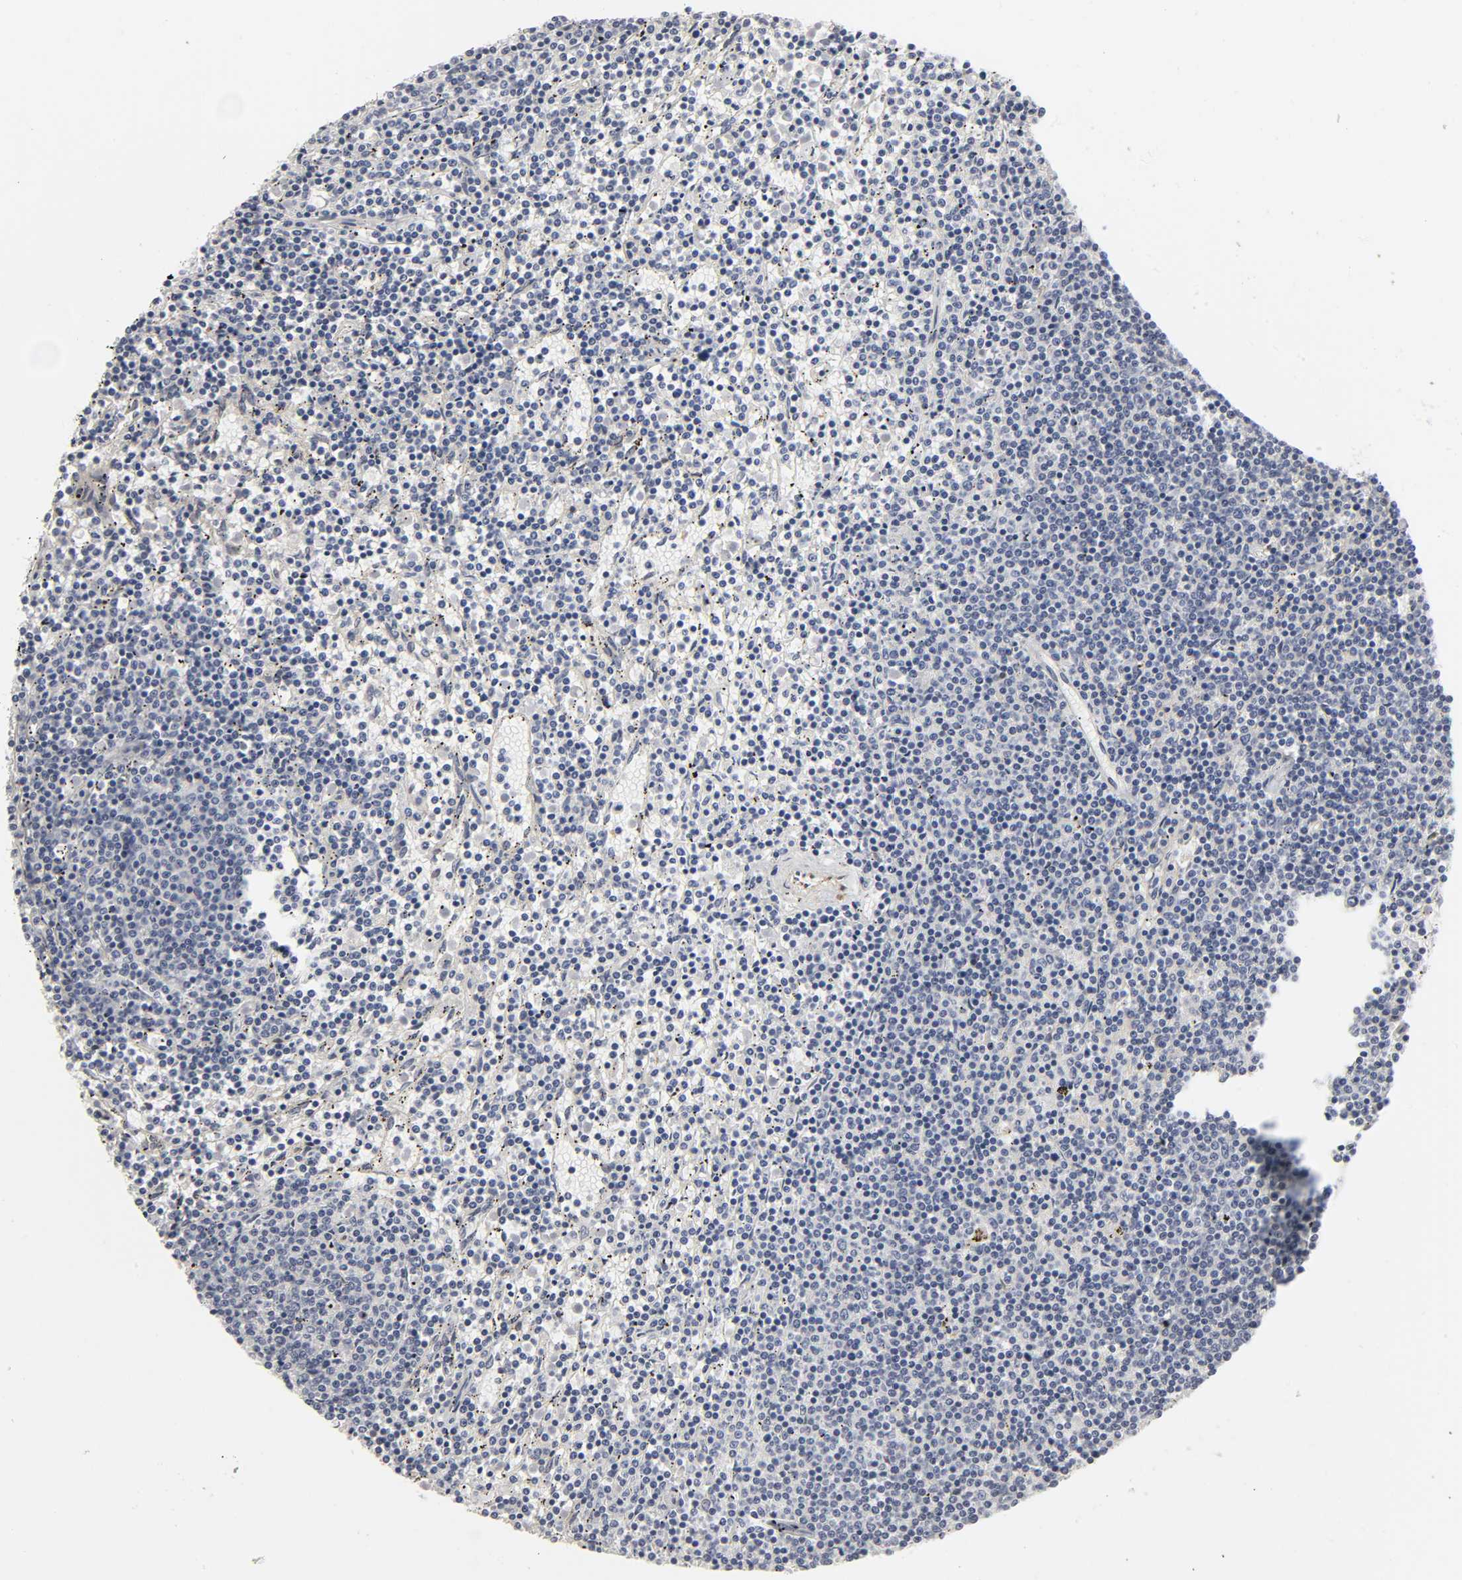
{"staining": {"intensity": "negative", "quantity": "none", "location": "none"}, "tissue": "lymphoma", "cell_type": "Tumor cells", "image_type": "cancer", "snomed": [{"axis": "morphology", "description": "Malignant lymphoma, non-Hodgkin's type, Low grade"}, {"axis": "topography", "description": "Spleen"}], "caption": "Lymphoma was stained to show a protein in brown. There is no significant staining in tumor cells.", "gene": "PDLIM3", "patient": {"sex": "female", "age": 50}}